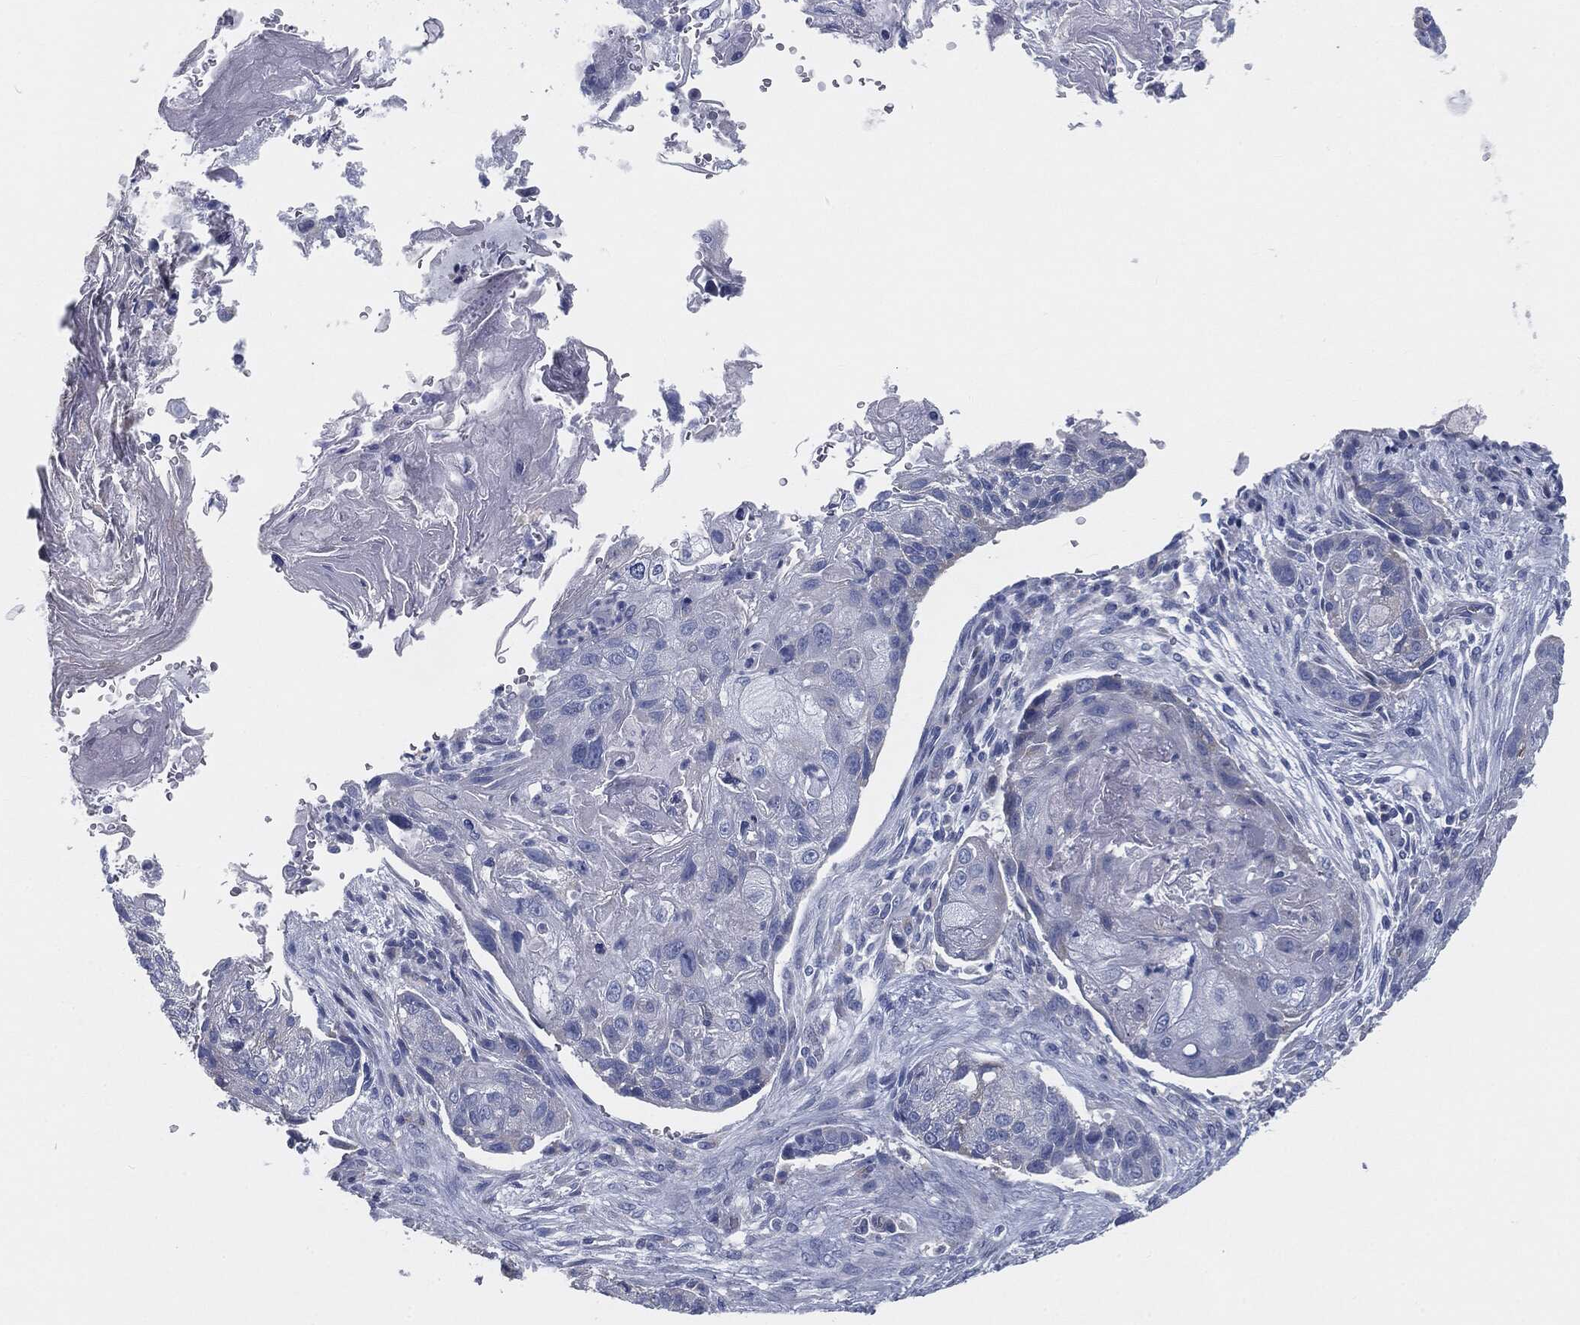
{"staining": {"intensity": "negative", "quantity": "none", "location": "none"}, "tissue": "lung cancer", "cell_type": "Tumor cells", "image_type": "cancer", "snomed": [{"axis": "morphology", "description": "Normal tissue, NOS"}, {"axis": "morphology", "description": "Squamous cell carcinoma, NOS"}, {"axis": "topography", "description": "Bronchus"}, {"axis": "topography", "description": "Lung"}], "caption": "The photomicrograph reveals no significant staining in tumor cells of lung cancer.", "gene": "CAV3", "patient": {"sex": "male", "age": 69}}